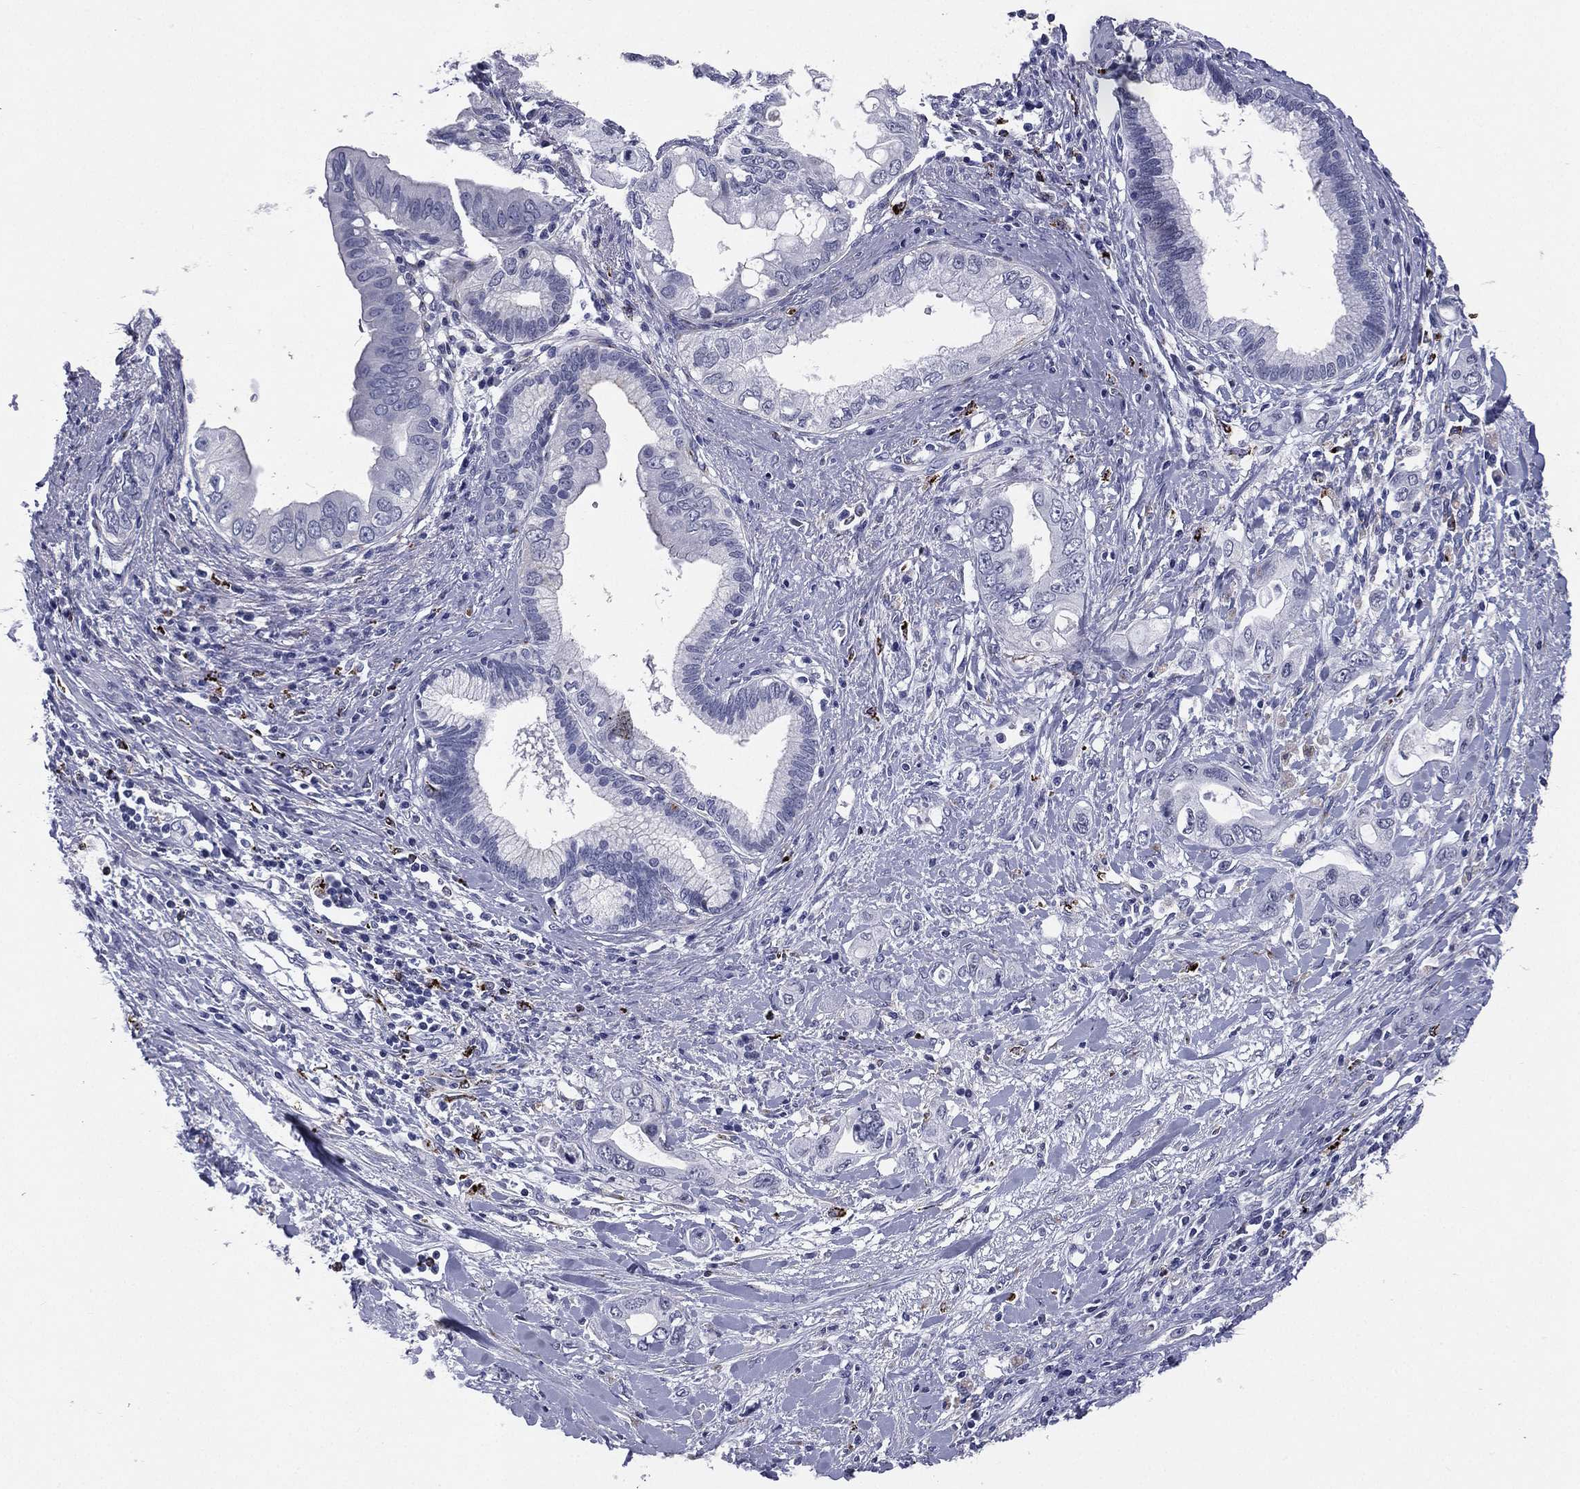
{"staining": {"intensity": "negative", "quantity": "none", "location": "none"}, "tissue": "pancreatic cancer", "cell_type": "Tumor cells", "image_type": "cancer", "snomed": [{"axis": "morphology", "description": "Adenocarcinoma, NOS"}, {"axis": "topography", "description": "Pancreas"}], "caption": "Protein analysis of adenocarcinoma (pancreatic) demonstrates no significant positivity in tumor cells.", "gene": "HLA-DOA", "patient": {"sex": "female", "age": 56}}